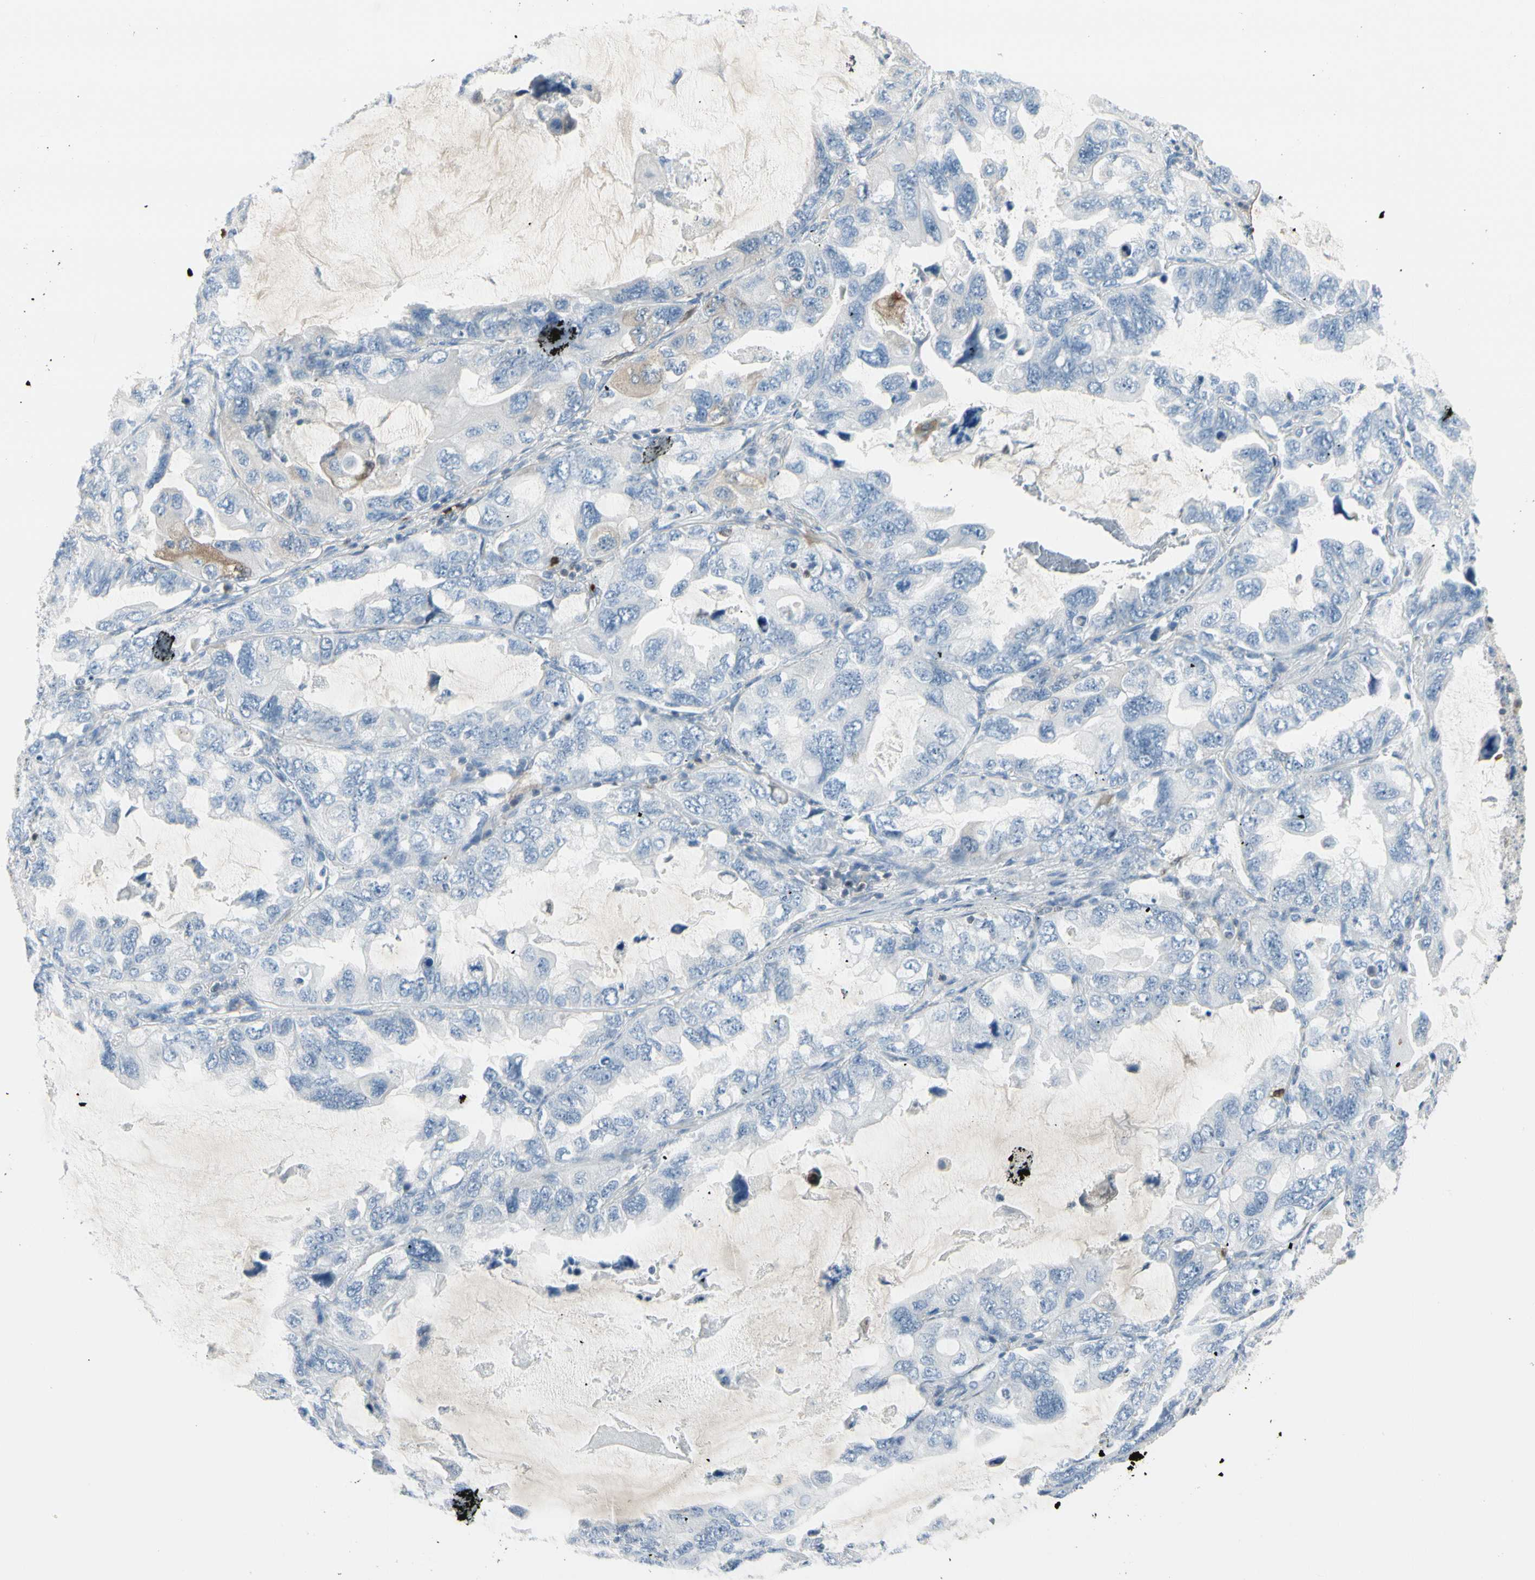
{"staining": {"intensity": "negative", "quantity": "none", "location": "none"}, "tissue": "lung cancer", "cell_type": "Tumor cells", "image_type": "cancer", "snomed": [{"axis": "morphology", "description": "Squamous cell carcinoma, NOS"}, {"axis": "topography", "description": "Lung"}], "caption": "This is a photomicrograph of immunohistochemistry staining of lung cancer (squamous cell carcinoma), which shows no staining in tumor cells.", "gene": "TRAF1", "patient": {"sex": "female", "age": 73}}